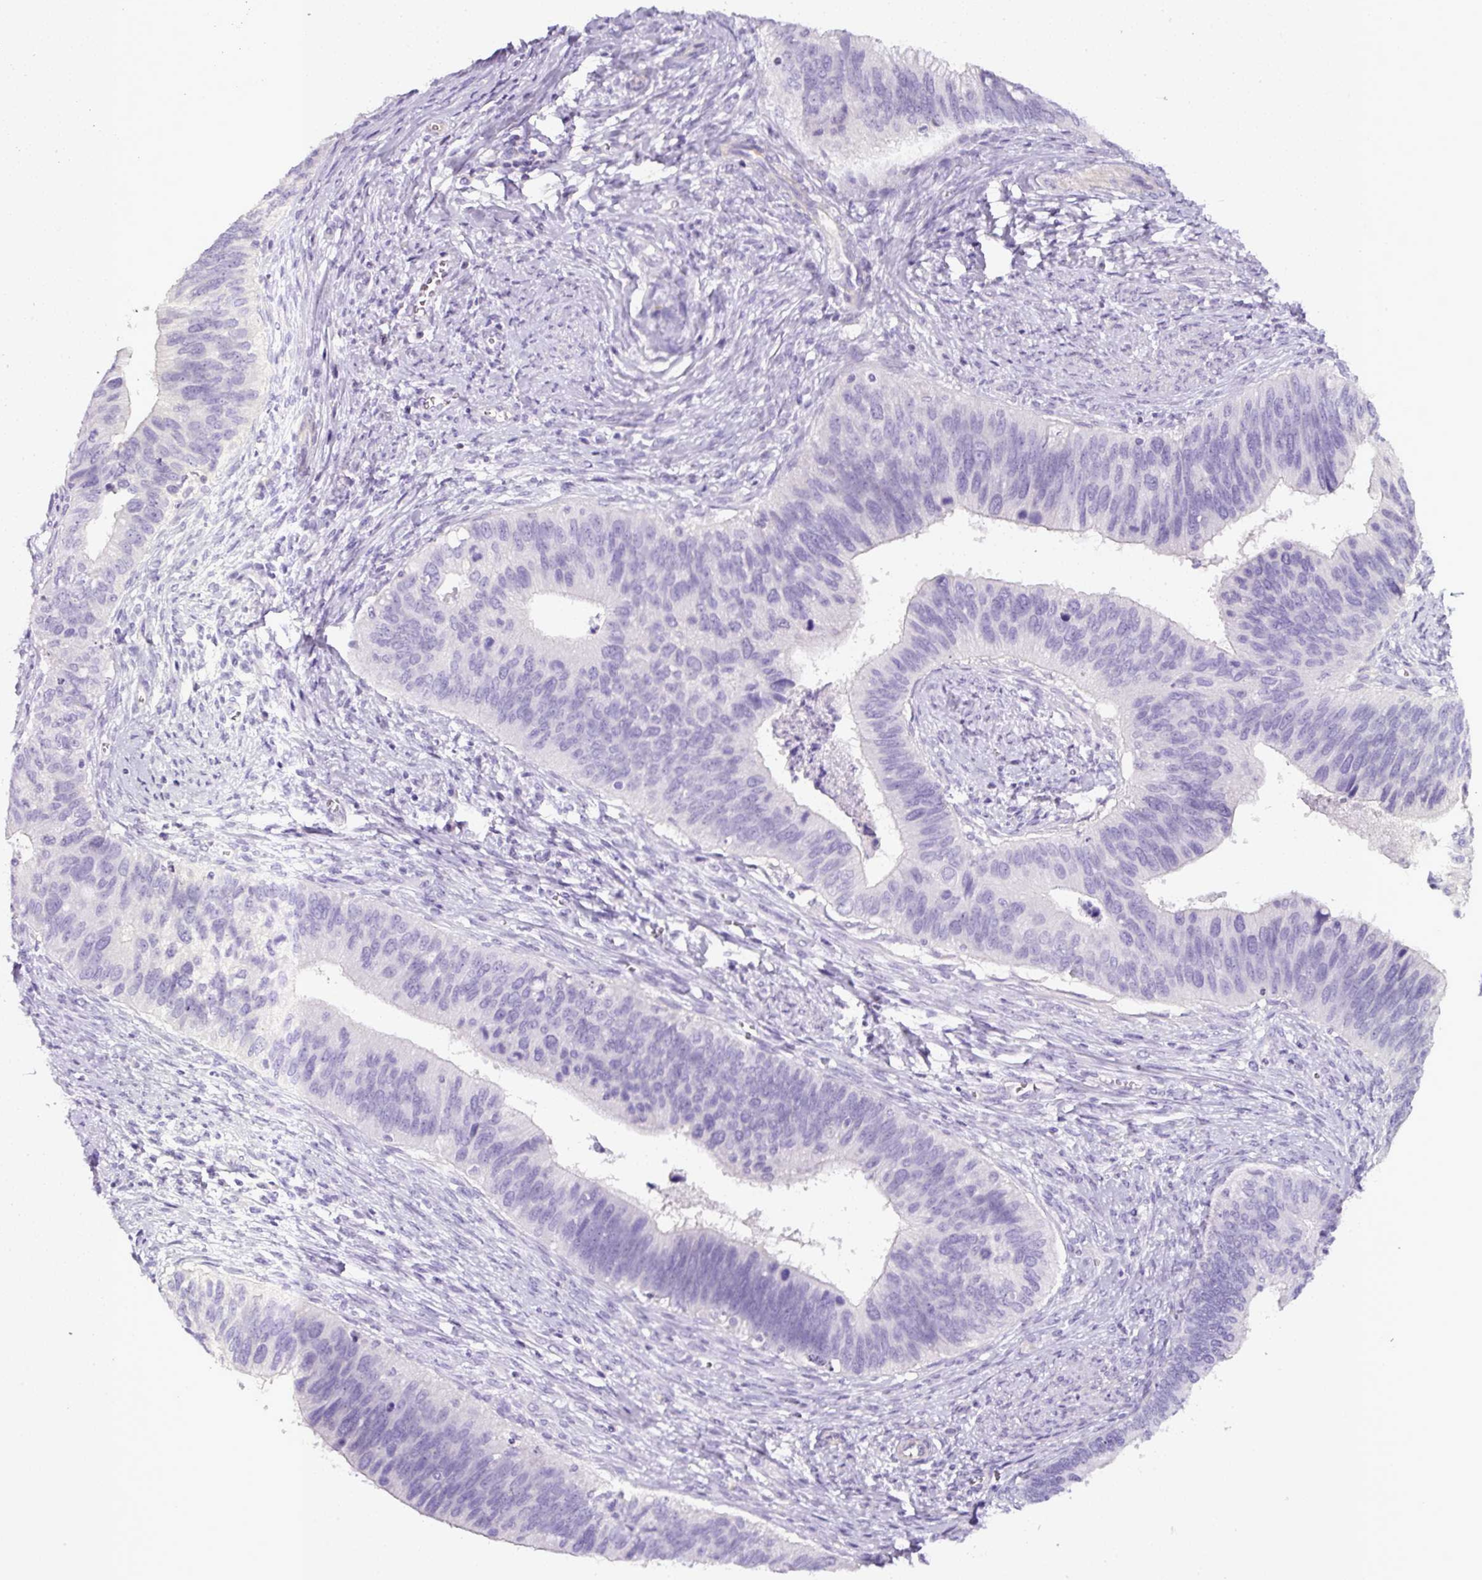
{"staining": {"intensity": "negative", "quantity": "none", "location": "none"}, "tissue": "cervical cancer", "cell_type": "Tumor cells", "image_type": "cancer", "snomed": [{"axis": "morphology", "description": "Adenocarcinoma, NOS"}, {"axis": "topography", "description": "Cervix"}], "caption": "Tumor cells show no significant staining in cervical cancer (adenocarcinoma).", "gene": "OR14A2", "patient": {"sex": "female", "age": 42}}